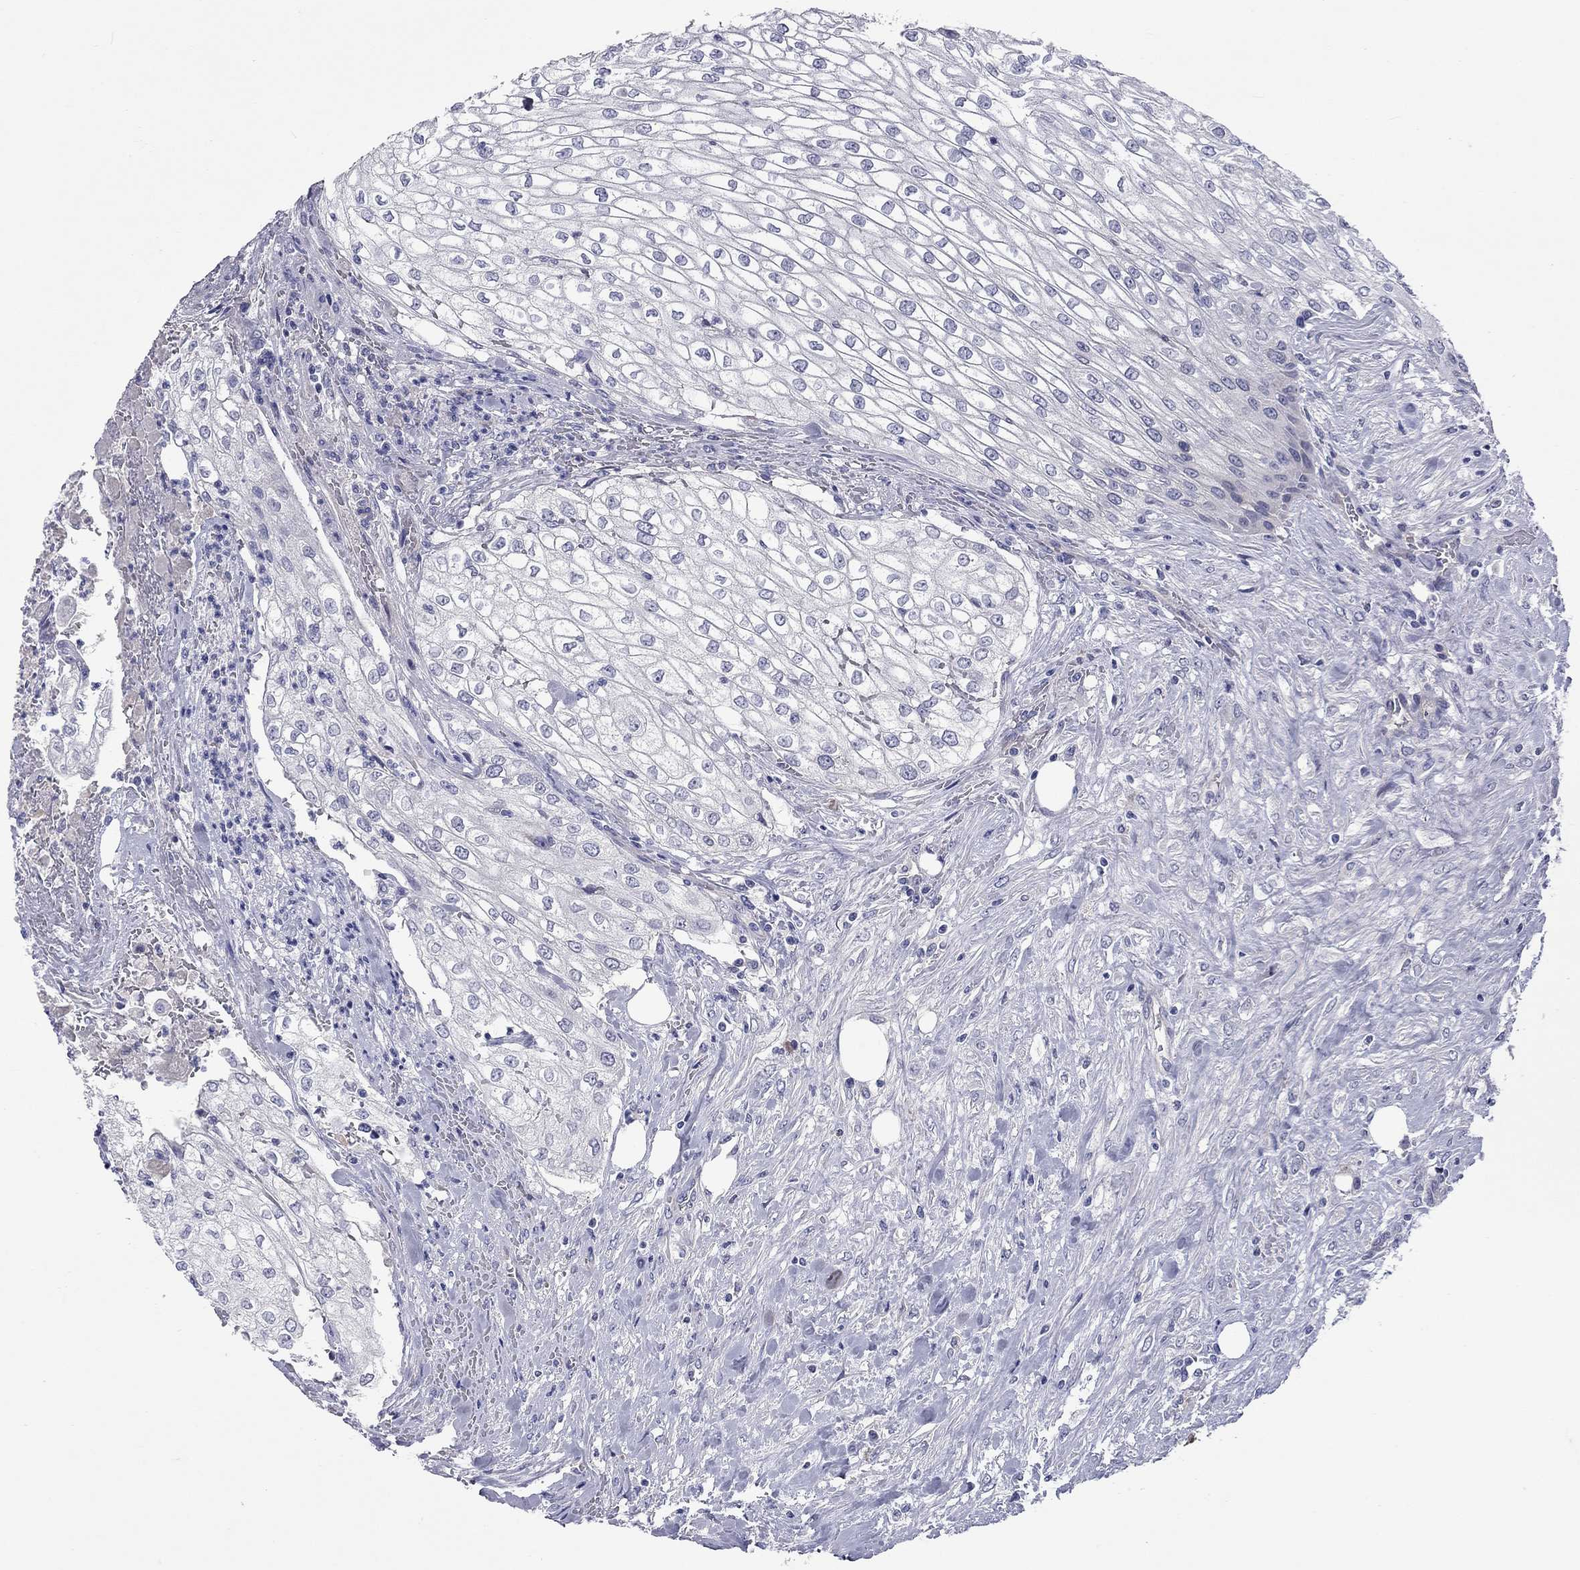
{"staining": {"intensity": "negative", "quantity": "none", "location": "none"}, "tissue": "urothelial cancer", "cell_type": "Tumor cells", "image_type": "cancer", "snomed": [{"axis": "morphology", "description": "Urothelial carcinoma, High grade"}, {"axis": "topography", "description": "Urinary bladder"}], "caption": "High power microscopy micrograph of an IHC photomicrograph of high-grade urothelial carcinoma, revealing no significant staining in tumor cells.", "gene": "UNC119B", "patient": {"sex": "male", "age": 62}}